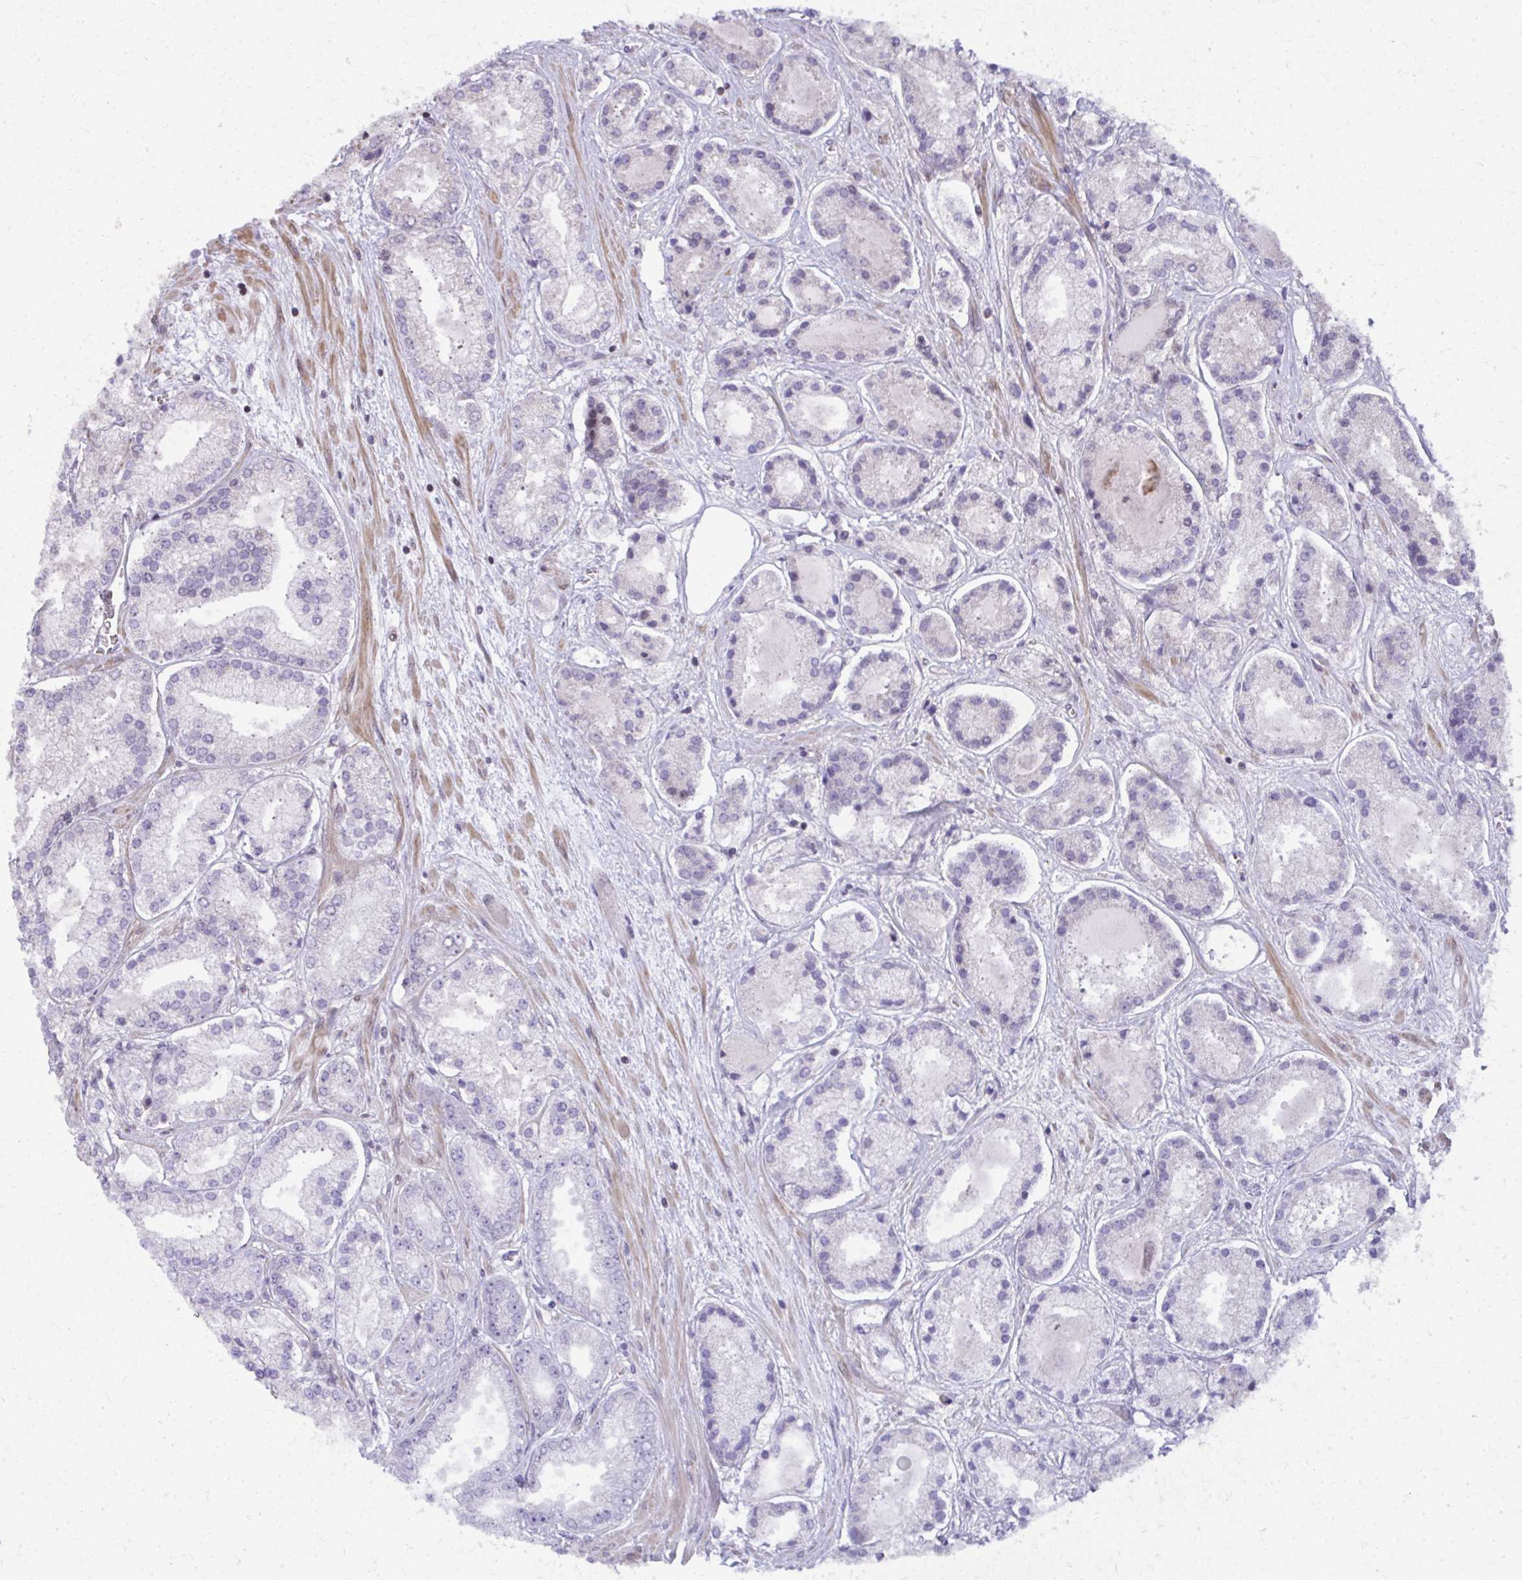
{"staining": {"intensity": "negative", "quantity": "none", "location": "none"}, "tissue": "prostate cancer", "cell_type": "Tumor cells", "image_type": "cancer", "snomed": [{"axis": "morphology", "description": "Adenocarcinoma, High grade"}, {"axis": "topography", "description": "Prostate"}], "caption": "Tumor cells show no significant expression in prostate adenocarcinoma (high-grade). (Immunohistochemistry, brightfield microscopy, high magnification).", "gene": "MAF1", "patient": {"sex": "male", "age": 67}}